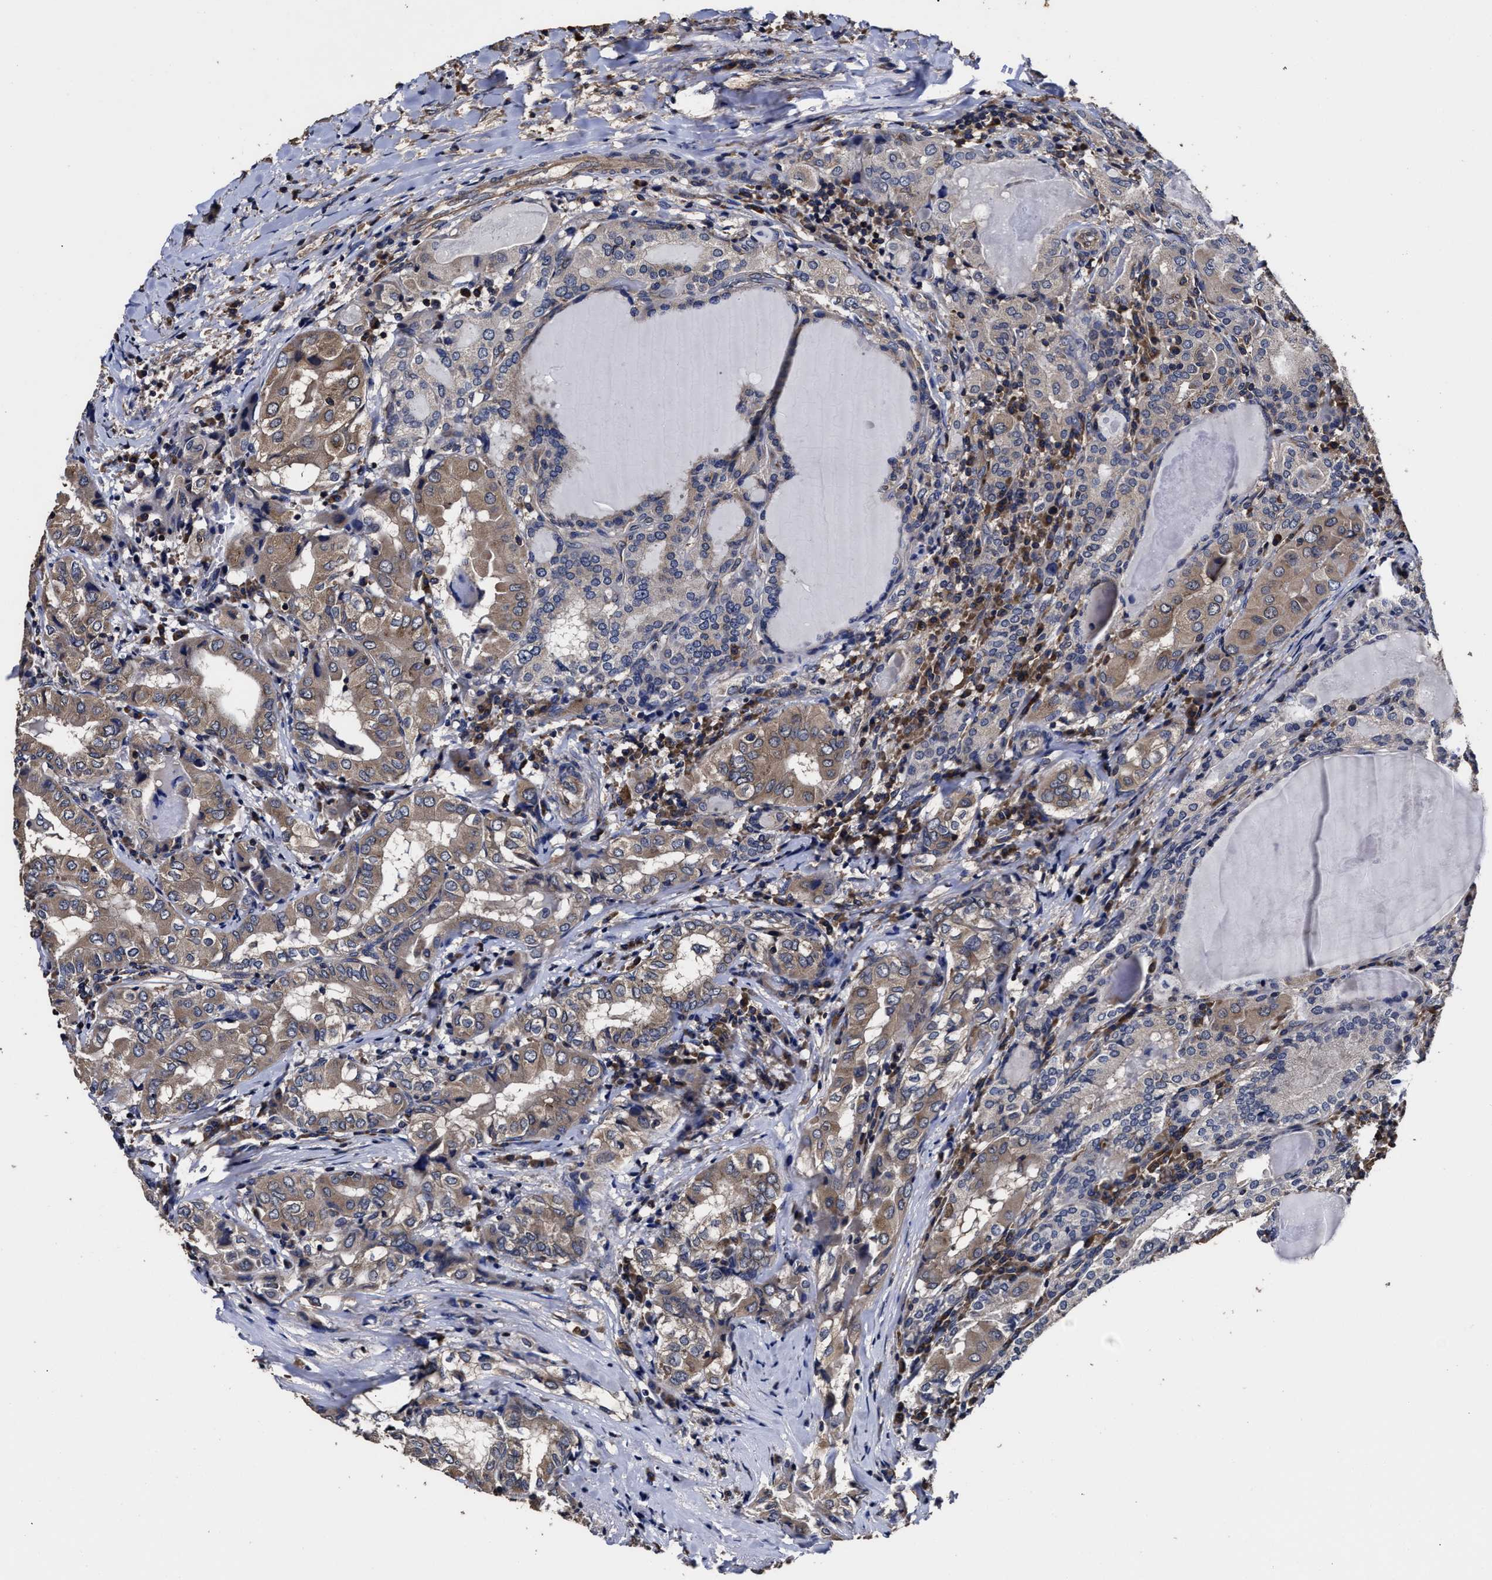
{"staining": {"intensity": "moderate", "quantity": ">75%", "location": "cytoplasmic/membranous"}, "tissue": "thyroid cancer", "cell_type": "Tumor cells", "image_type": "cancer", "snomed": [{"axis": "morphology", "description": "Papillary adenocarcinoma, NOS"}, {"axis": "topography", "description": "Thyroid gland"}], "caption": "Brown immunohistochemical staining in thyroid cancer reveals moderate cytoplasmic/membranous staining in approximately >75% of tumor cells.", "gene": "AVEN", "patient": {"sex": "female", "age": 42}}